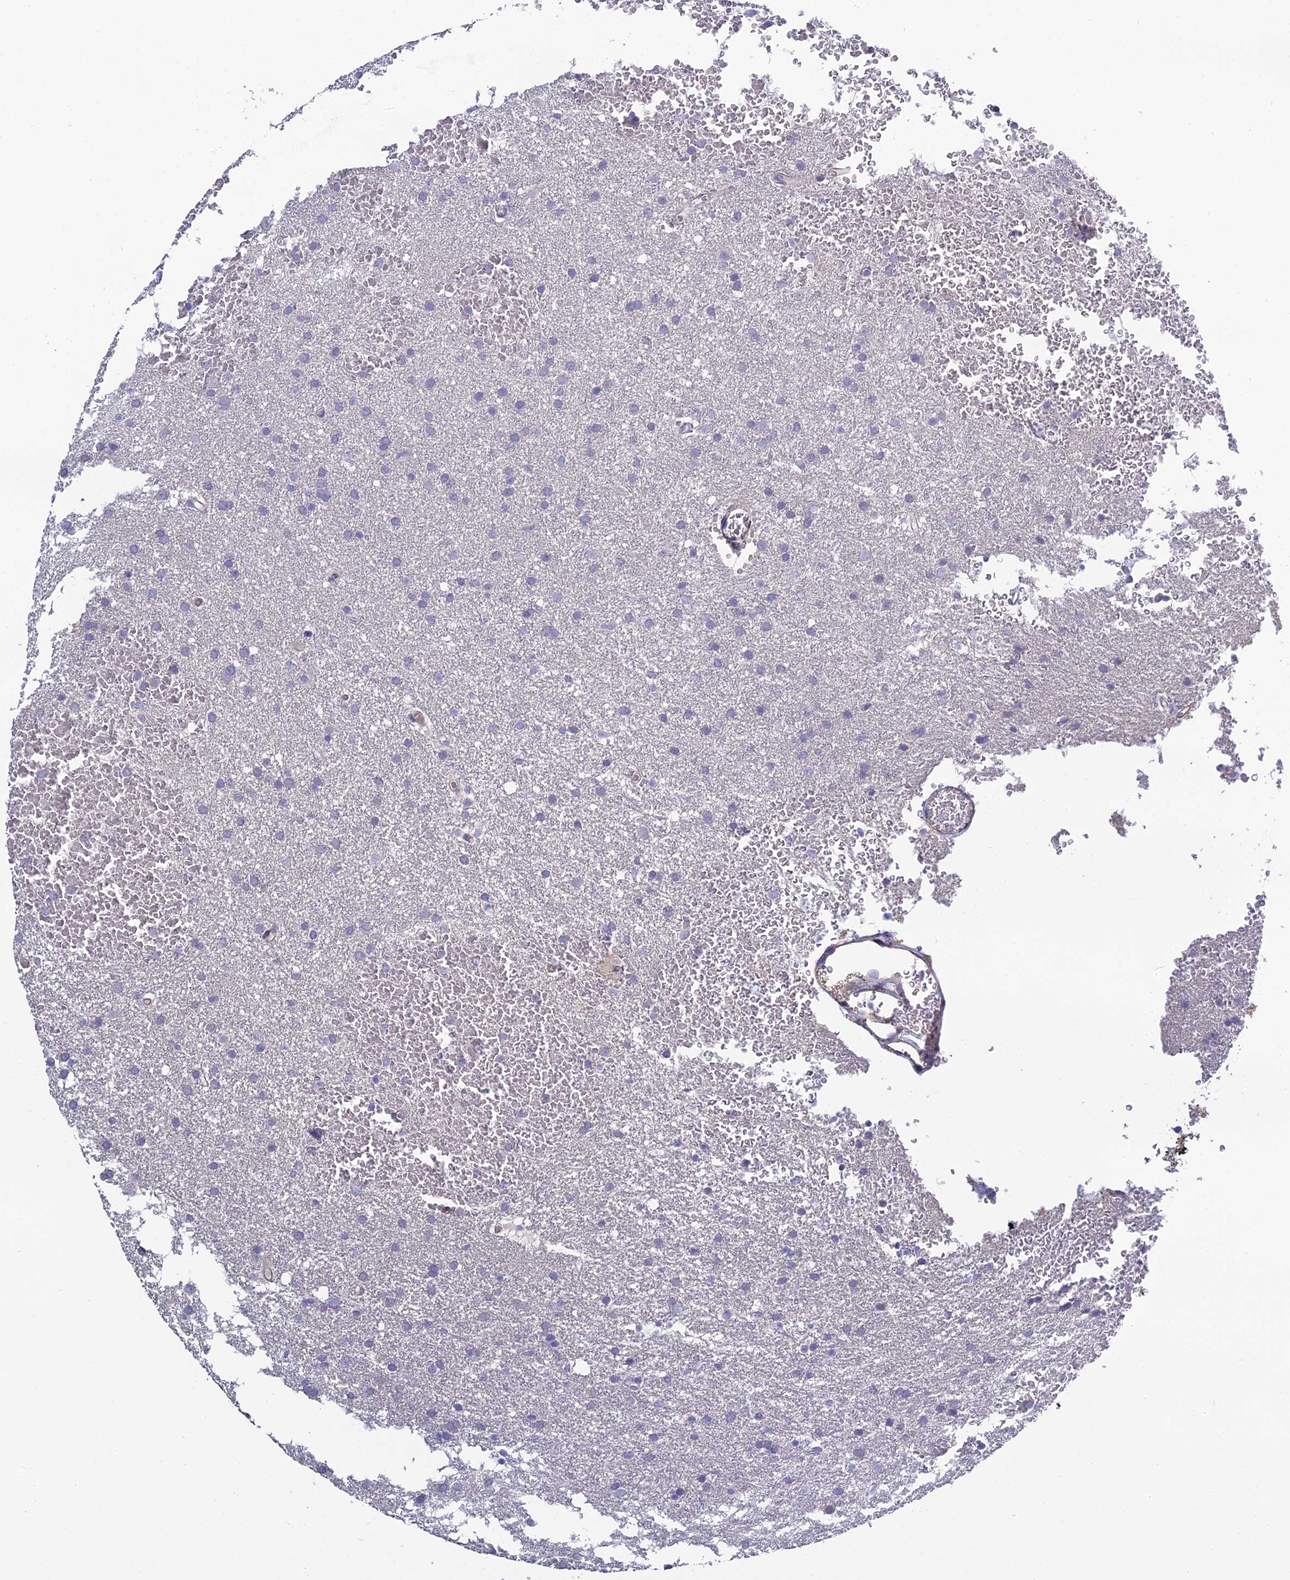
{"staining": {"intensity": "negative", "quantity": "none", "location": "none"}, "tissue": "glioma", "cell_type": "Tumor cells", "image_type": "cancer", "snomed": [{"axis": "morphology", "description": "Glioma, malignant, High grade"}, {"axis": "topography", "description": "Cerebral cortex"}], "caption": "The micrograph demonstrates no staining of tumor cells in high-grade glioma (malignant).", "gene": "LZTS2", "patient": {"sex": "female", "age": 36}}